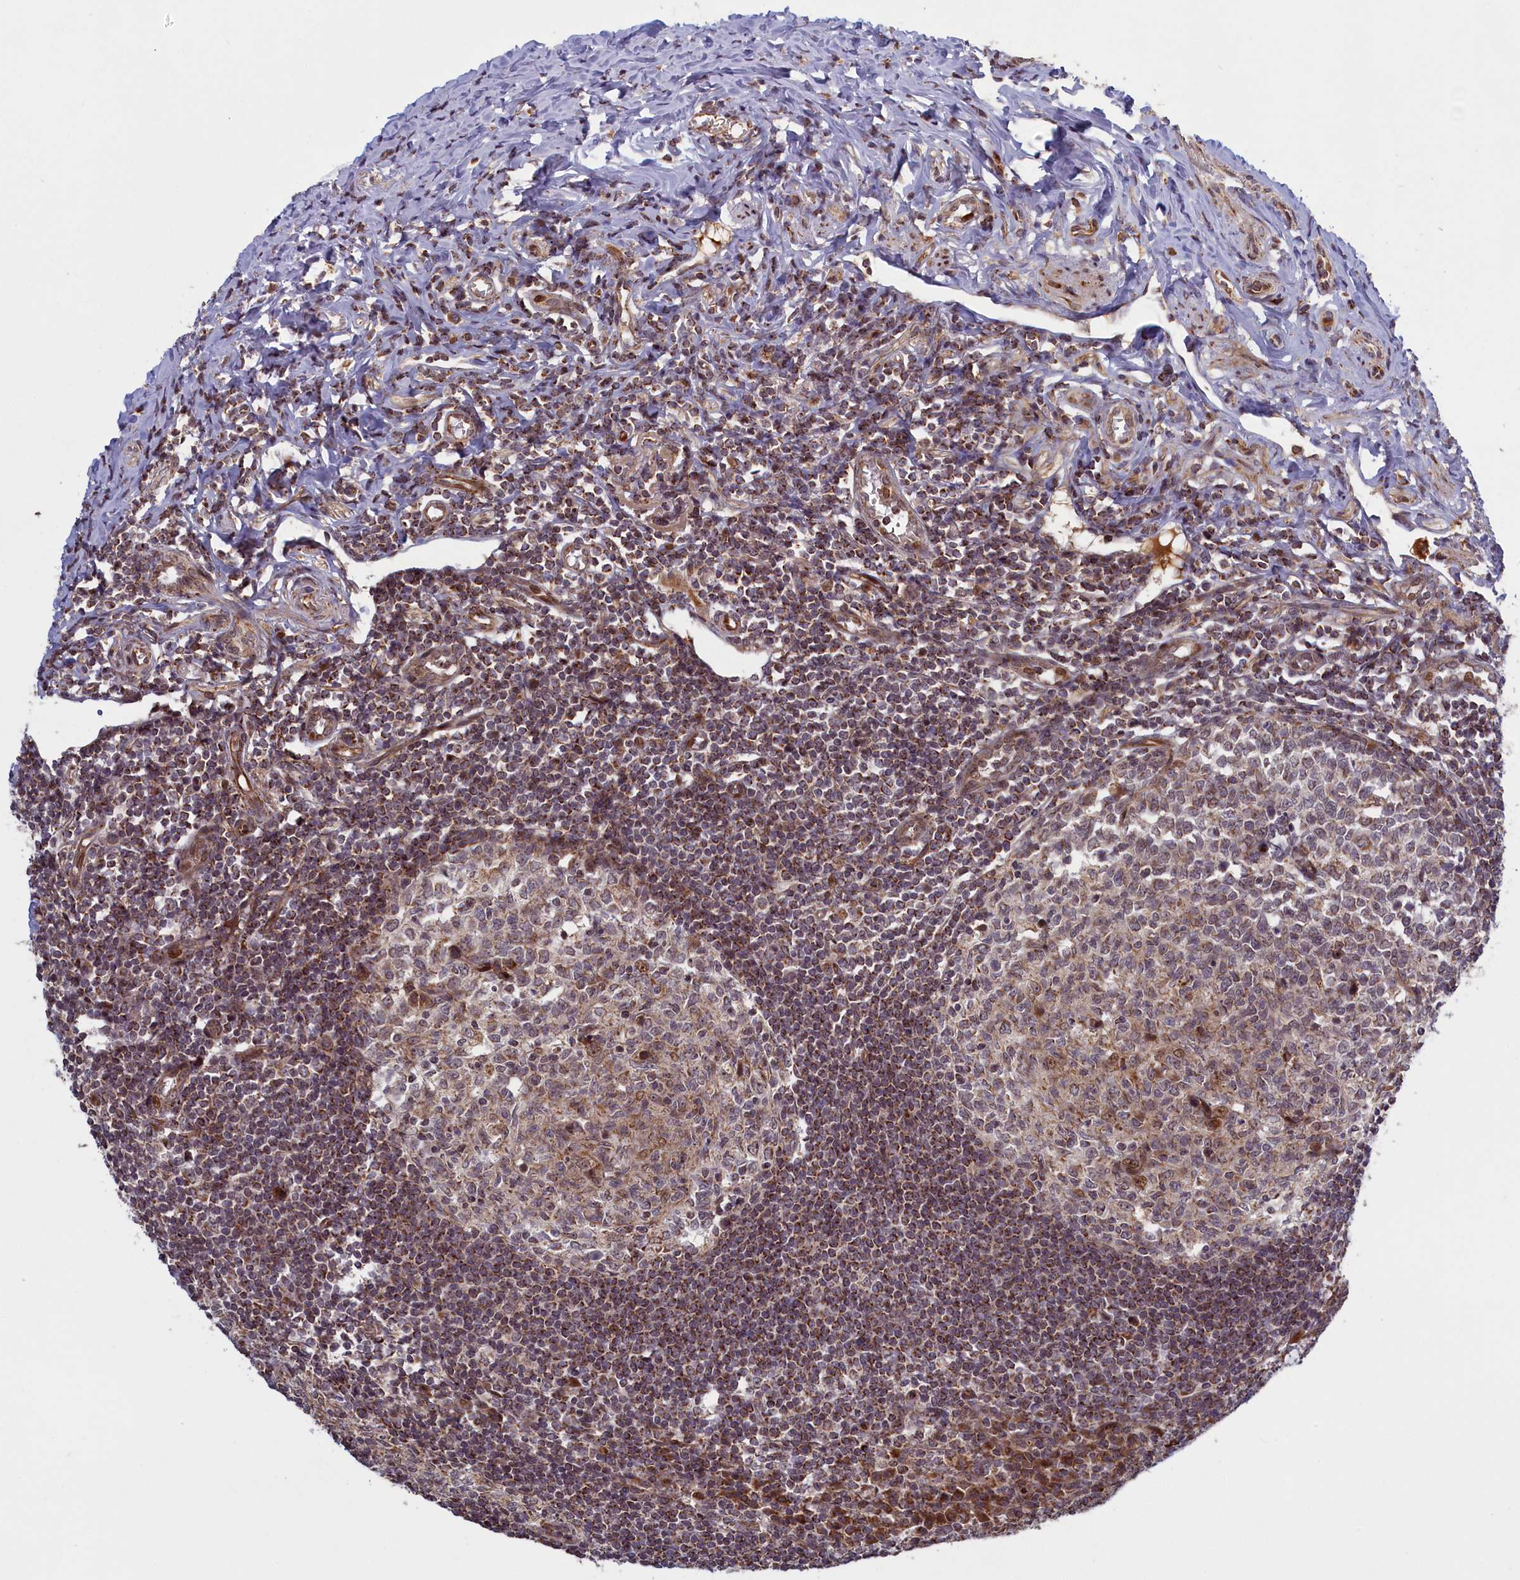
{"staining": {"intensity": "strong", "quantity": ">75%", "location": "cytoplasmic/membranous"}, "tissue": "appendix", "cell_type": "Glandular cells", "image_type": "normal", "snomed": [{"axis": "morphology", "description": "Normal tissue, NOS"}, {"axis": "topography", "description": "Appendix"}], "caption": "A high-resolution histopathology image shows IHC staining of normal appendix, which shows strong cytoplasmic/membranous expression in approximately >75% of glandular cells. The staining was performed using DAB (3,3'-diaminobenzidine) to visualize the protein expression in brown, while the nuclei were stained in blue with hematoxylin (Magnification: 20x).", "gene": "PLA2G10", "patient": {"sex": "female", "age": 33}}